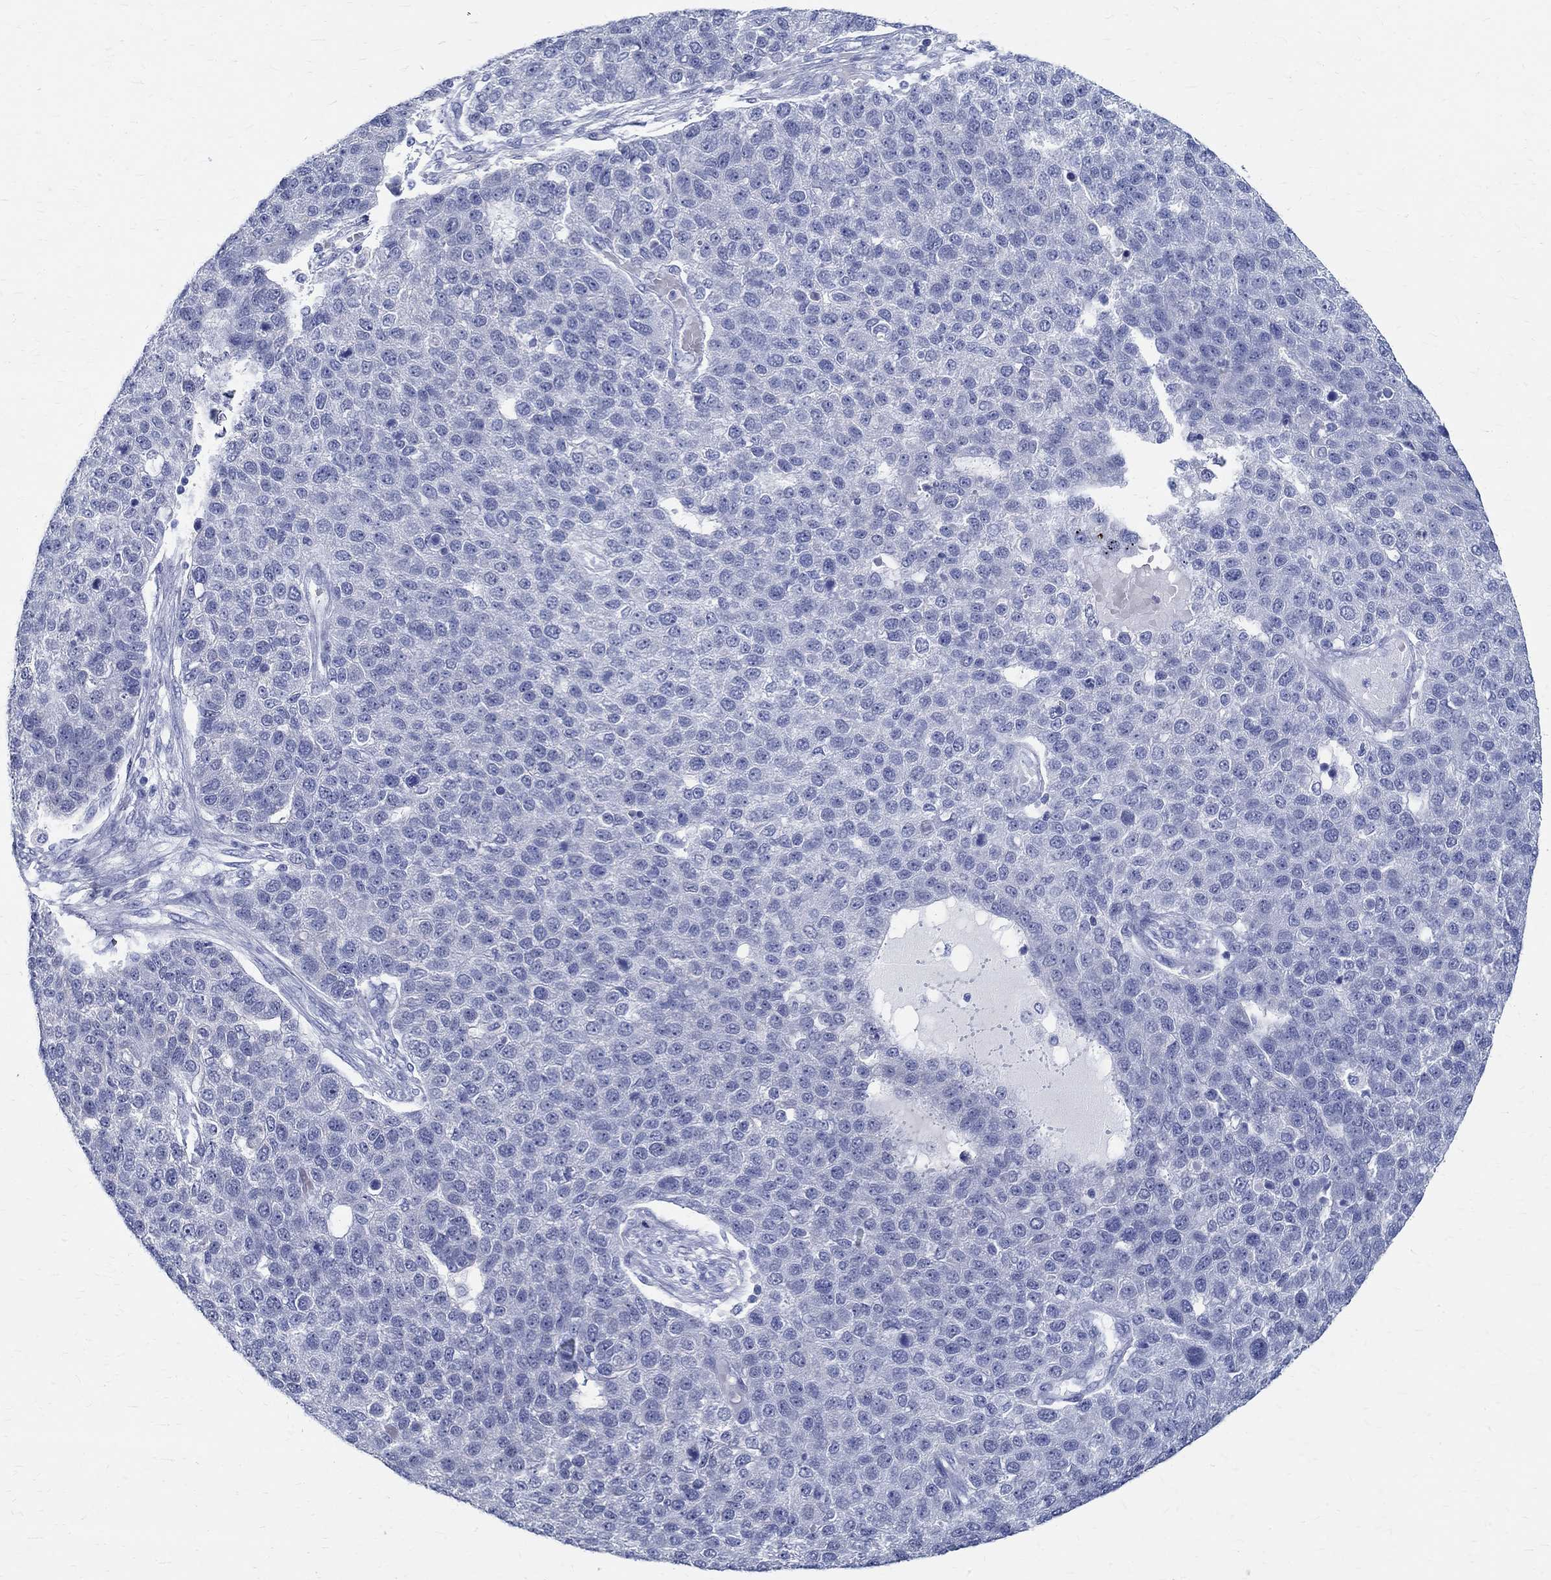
{"staining": {"intensity": "negative", "quantity": "none", "location": "none"}, "tissue": "pancreatic cancer", "cell_type": "Tumor cells", "image_type": "cancer", "snomed": [{"axis": "morphology", "description": "Adenocarcinoma, NOS"}, {"axis": "topography", "description": "Pancreas"}], "caption": "Immunohistochemistry (IHC) histopathology image of neoplastic tissue: pancreatic adenocarcinoma stained with DAB reveals no significant protein expression in tumor cells.", "gene": "BSPRY", "patient": {"sex": "female", "age": 61}}